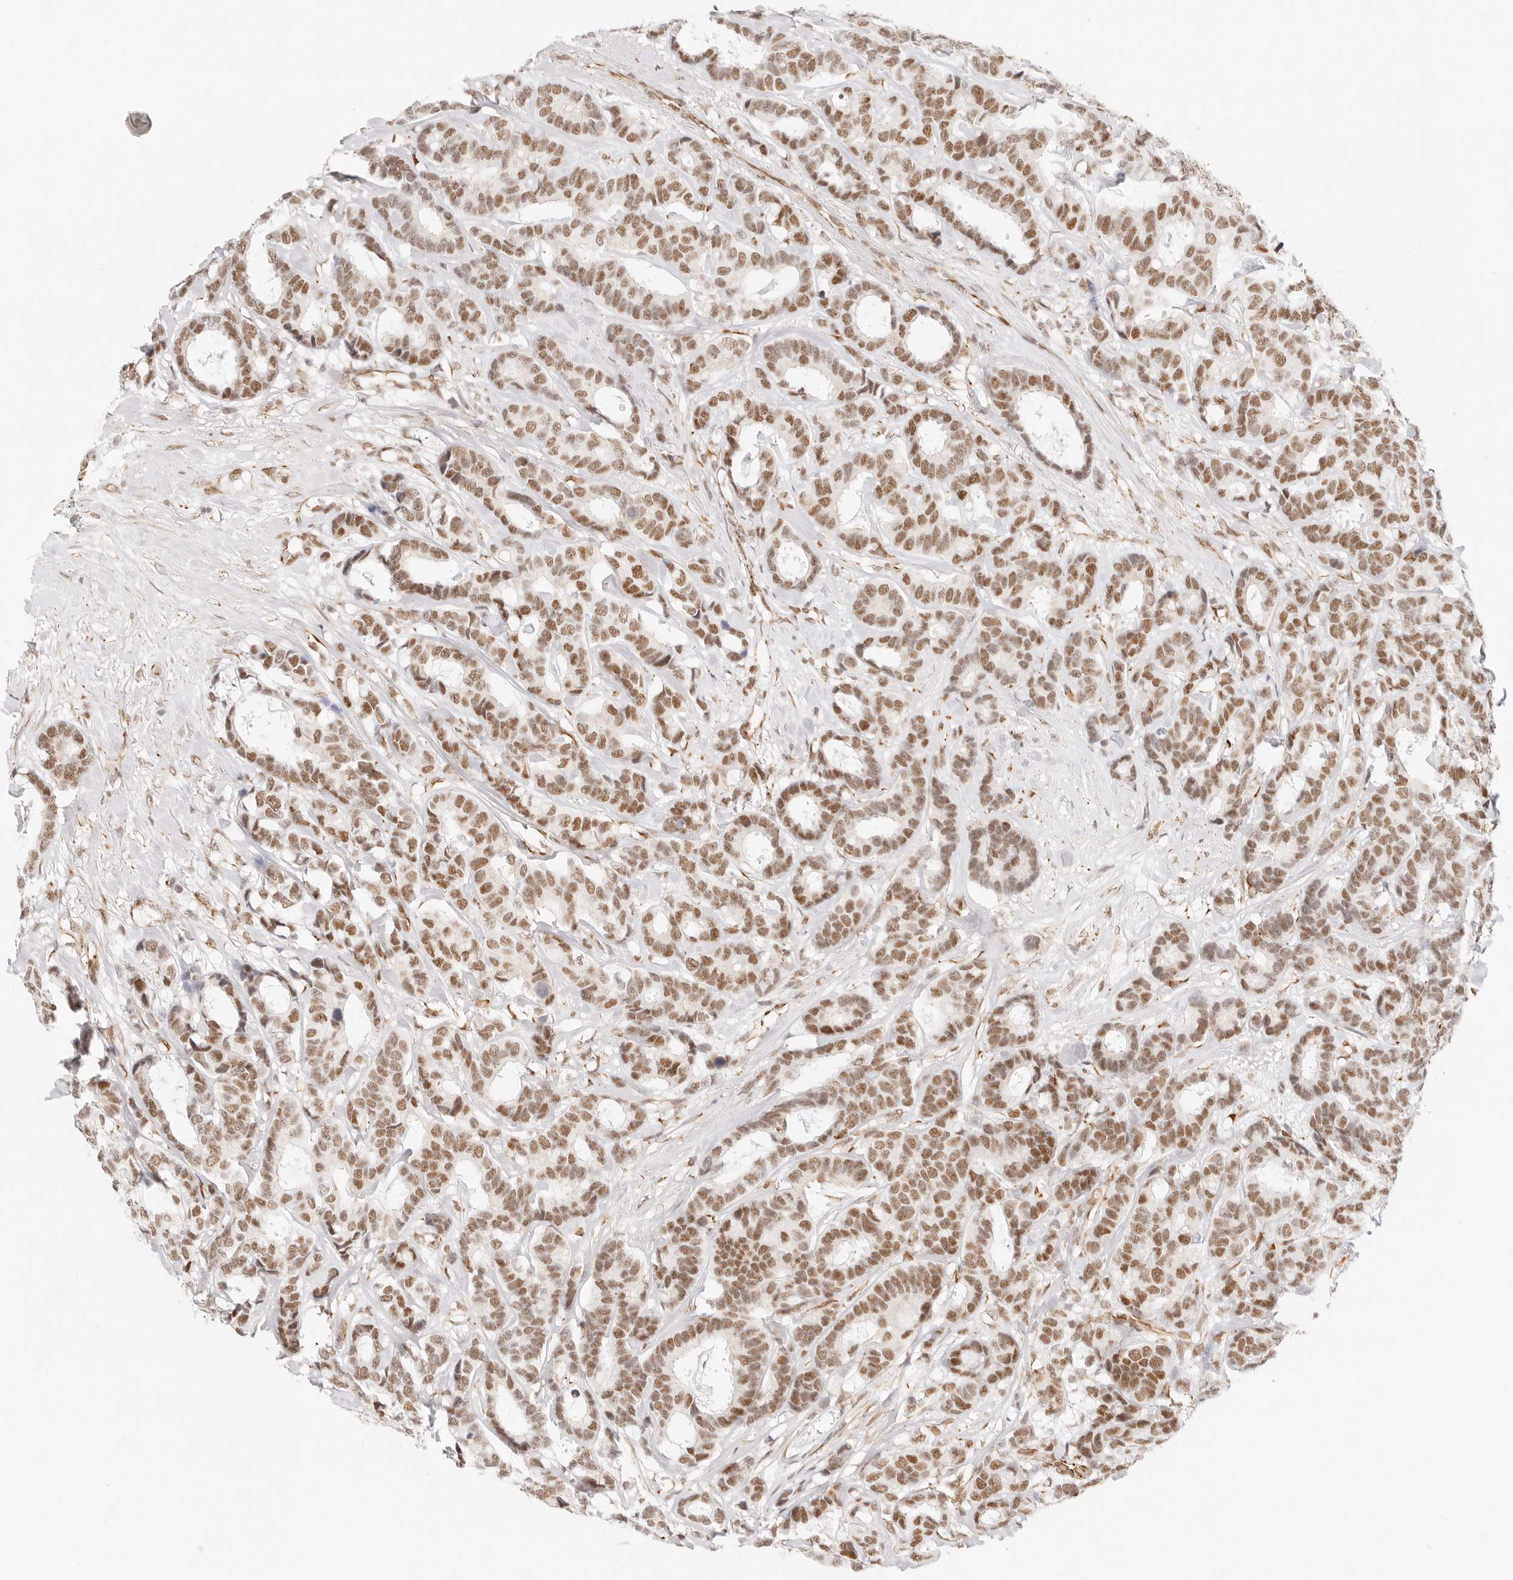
{"staining": {"intensity": "moderate", "quantity": ">75%", "location": "nuclear"}, "tissue": "breast cancer", "cell_type": "Tumor cells", "image_type": "cancer", "snomed": [{"axis": "morphology", "description": "Duct carcinoma"}, {"axis": "topography", "description": "Breast"}], "caption": "Tumor cells show medium levels of moderate nuclear staining in about >75% of cells in human breast cancer (intraductal carcinoma). The protein is stained brown, and the nuclei are stained in blue (DAB IHC with brightfield microscopy, high magnification).", "gene": "ZC3H11A", "patient": {"sex": "female", "age": 87}}